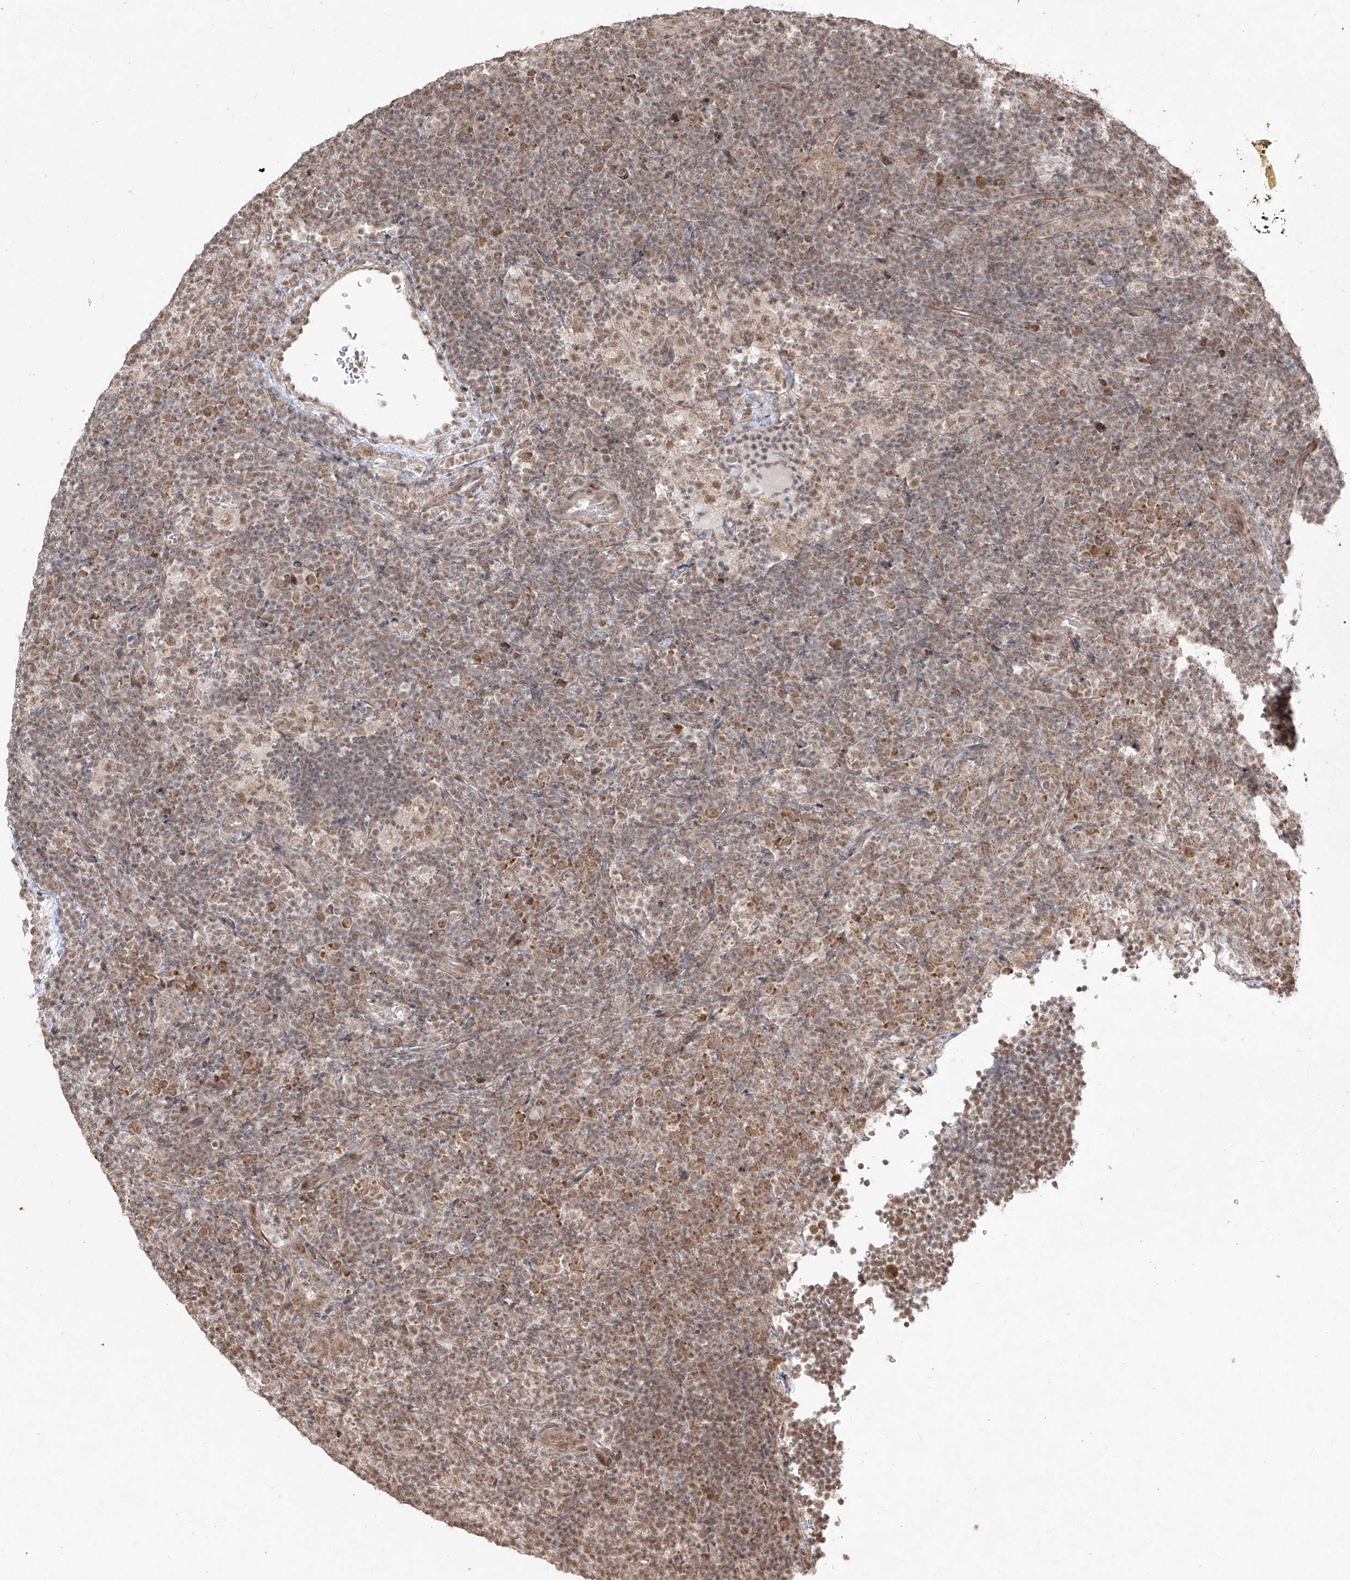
{"staining": {"intensity": "weak", "quantity": ">75%", "location": "nuclear"}, "tissue": "lymphoma", "cell_type": "Tumor cells", "image_type": "cancer", "snomed": [{"axis": "morphology", "description": "Hodgkin's disease, NOS"}, {"axis": "topography", "description": "Lymph node"}], "caption": "Immunohistochemistry of lymphoma shows low levels of weak nuclear positivity in about >75% of tumor cells.", "gene": "SNRNP27", "patient": {"sex": "female", "age": 57}}